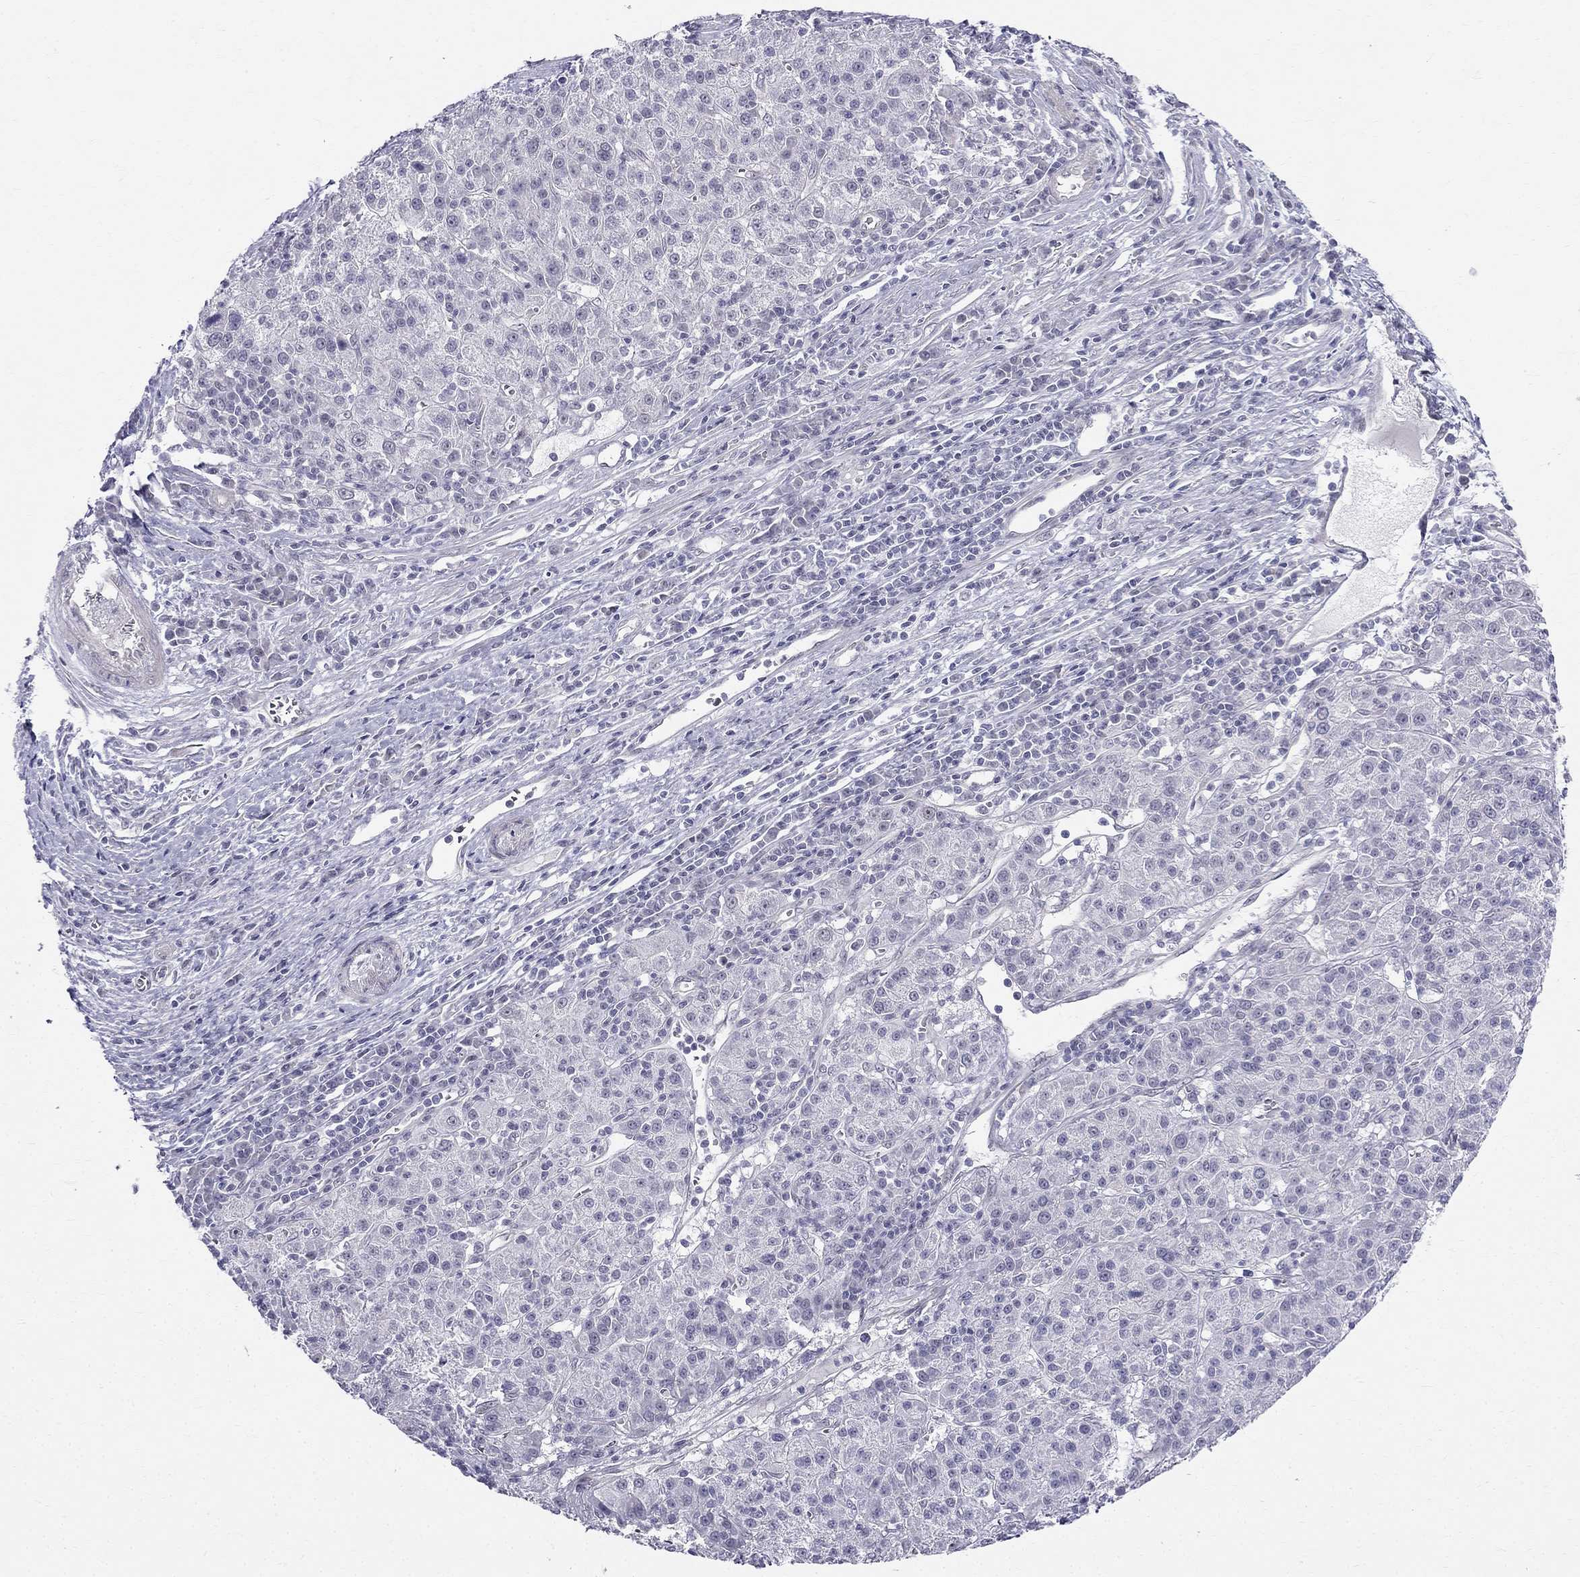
{"staining": {"intensity": "negative", "quantity": "none", "location": "none"}, "tissue": "liver cancer", "cell_type": "Tumor cells", "image_type": "cancer", "snomed": [{"axis": "morphology", "description": "Carcinoma, Hepatocellular, NOS"}, {"axis": "topography", "description": "Liver"}], "caption": "This is a photomicrograph of immunohistochemistry staining of hepatocellular carcinoma (liver), which shows no staining in tumor cells.", "gene": "BAG5", "patient": {"sex": "female", "age": 60}}